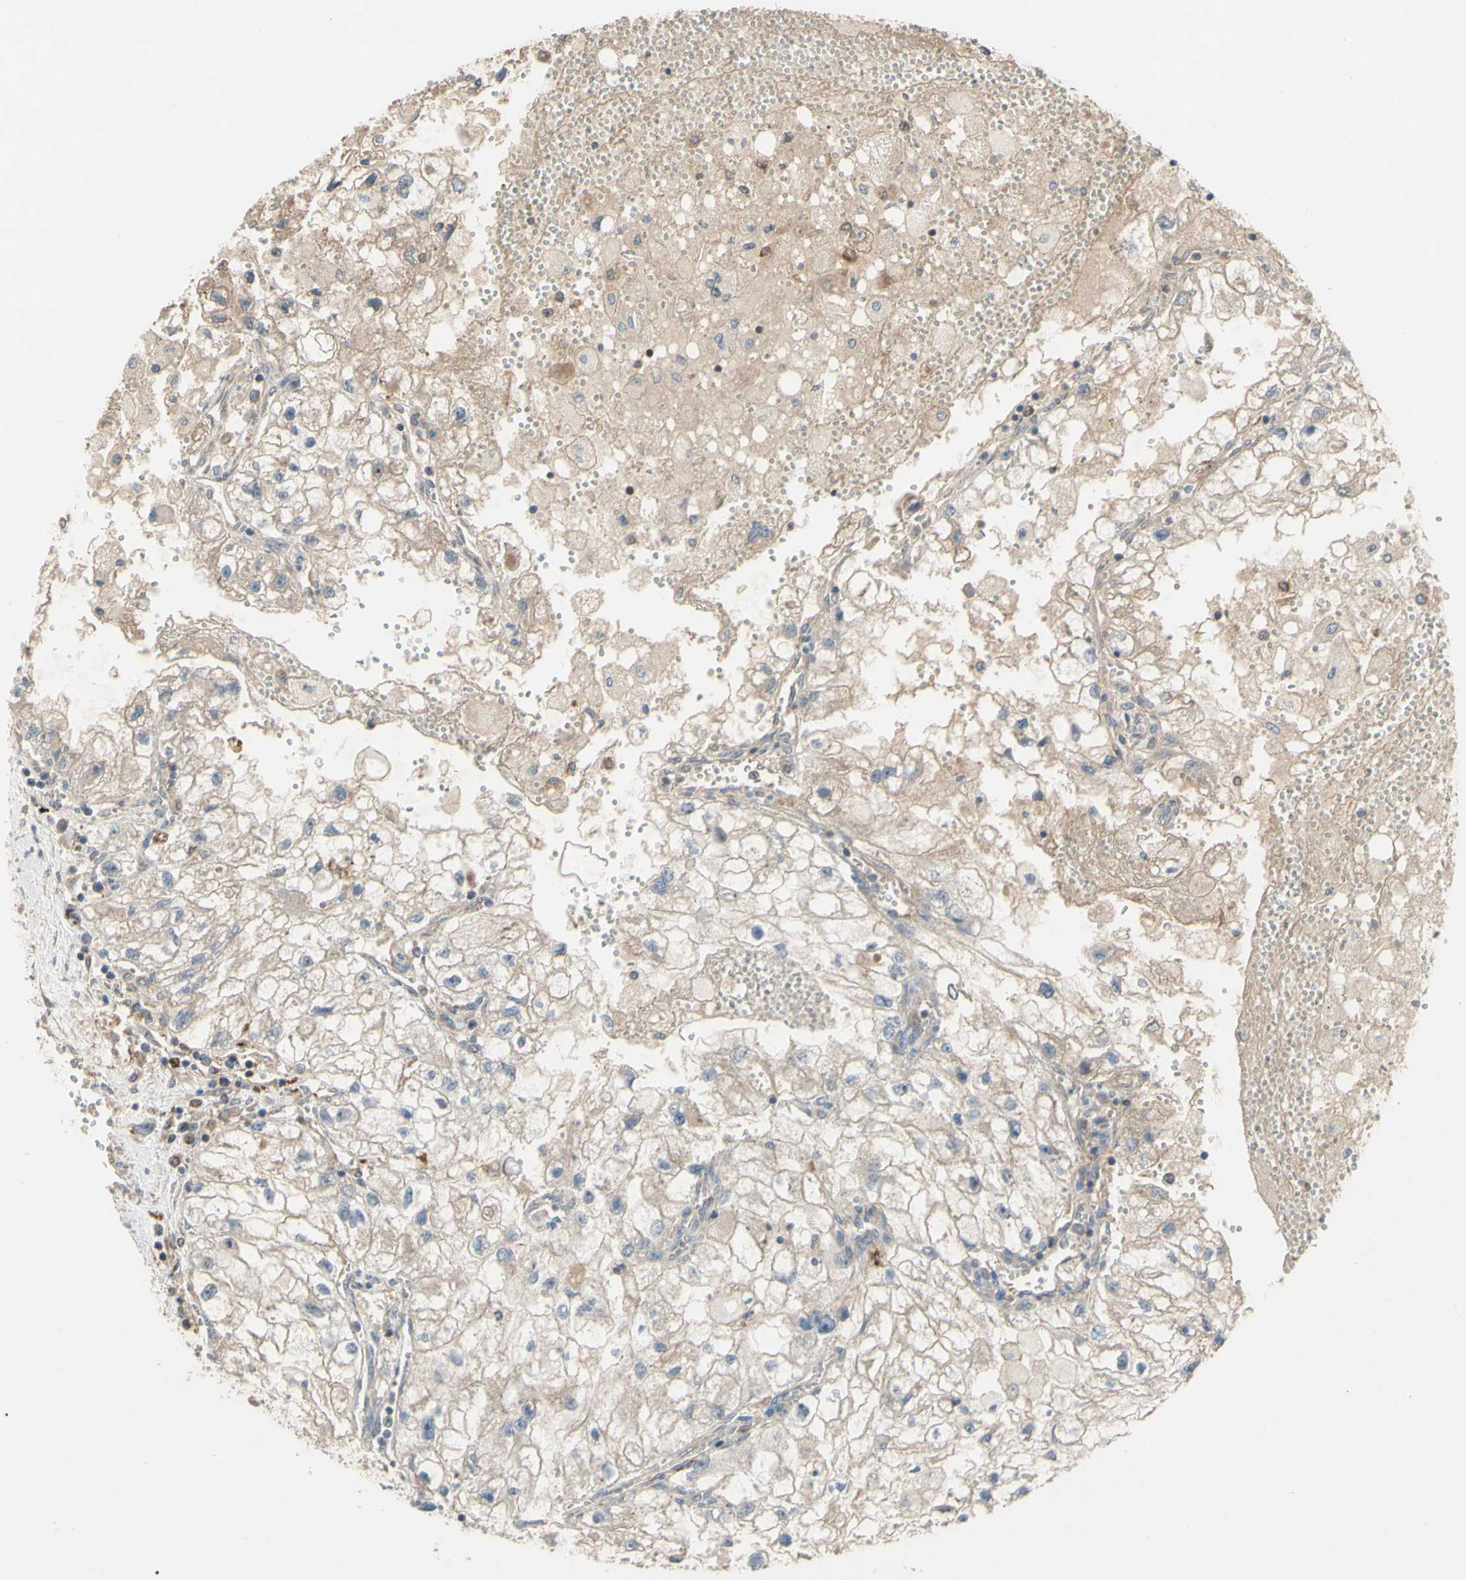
{"staining": {"intensity": "weak", "quantity": "<25%", "location": "cytoplasmic/membranous"}, "tissue": "renal cancer", "cell_type": "Tumor cells", "image_type": "cancer", "snomed": [{"axis": "morphology", "description": "Adenocarcinoma, NOS"}, {"axis": "topography", "description": "Kidney"}], "caption": "Renal adenocarcinoma was stained to show a protein in brown. There is no significant expression in tumor cells.", "gene": "SPTLC1", "patient": {"sex": "female", "age": 70}}